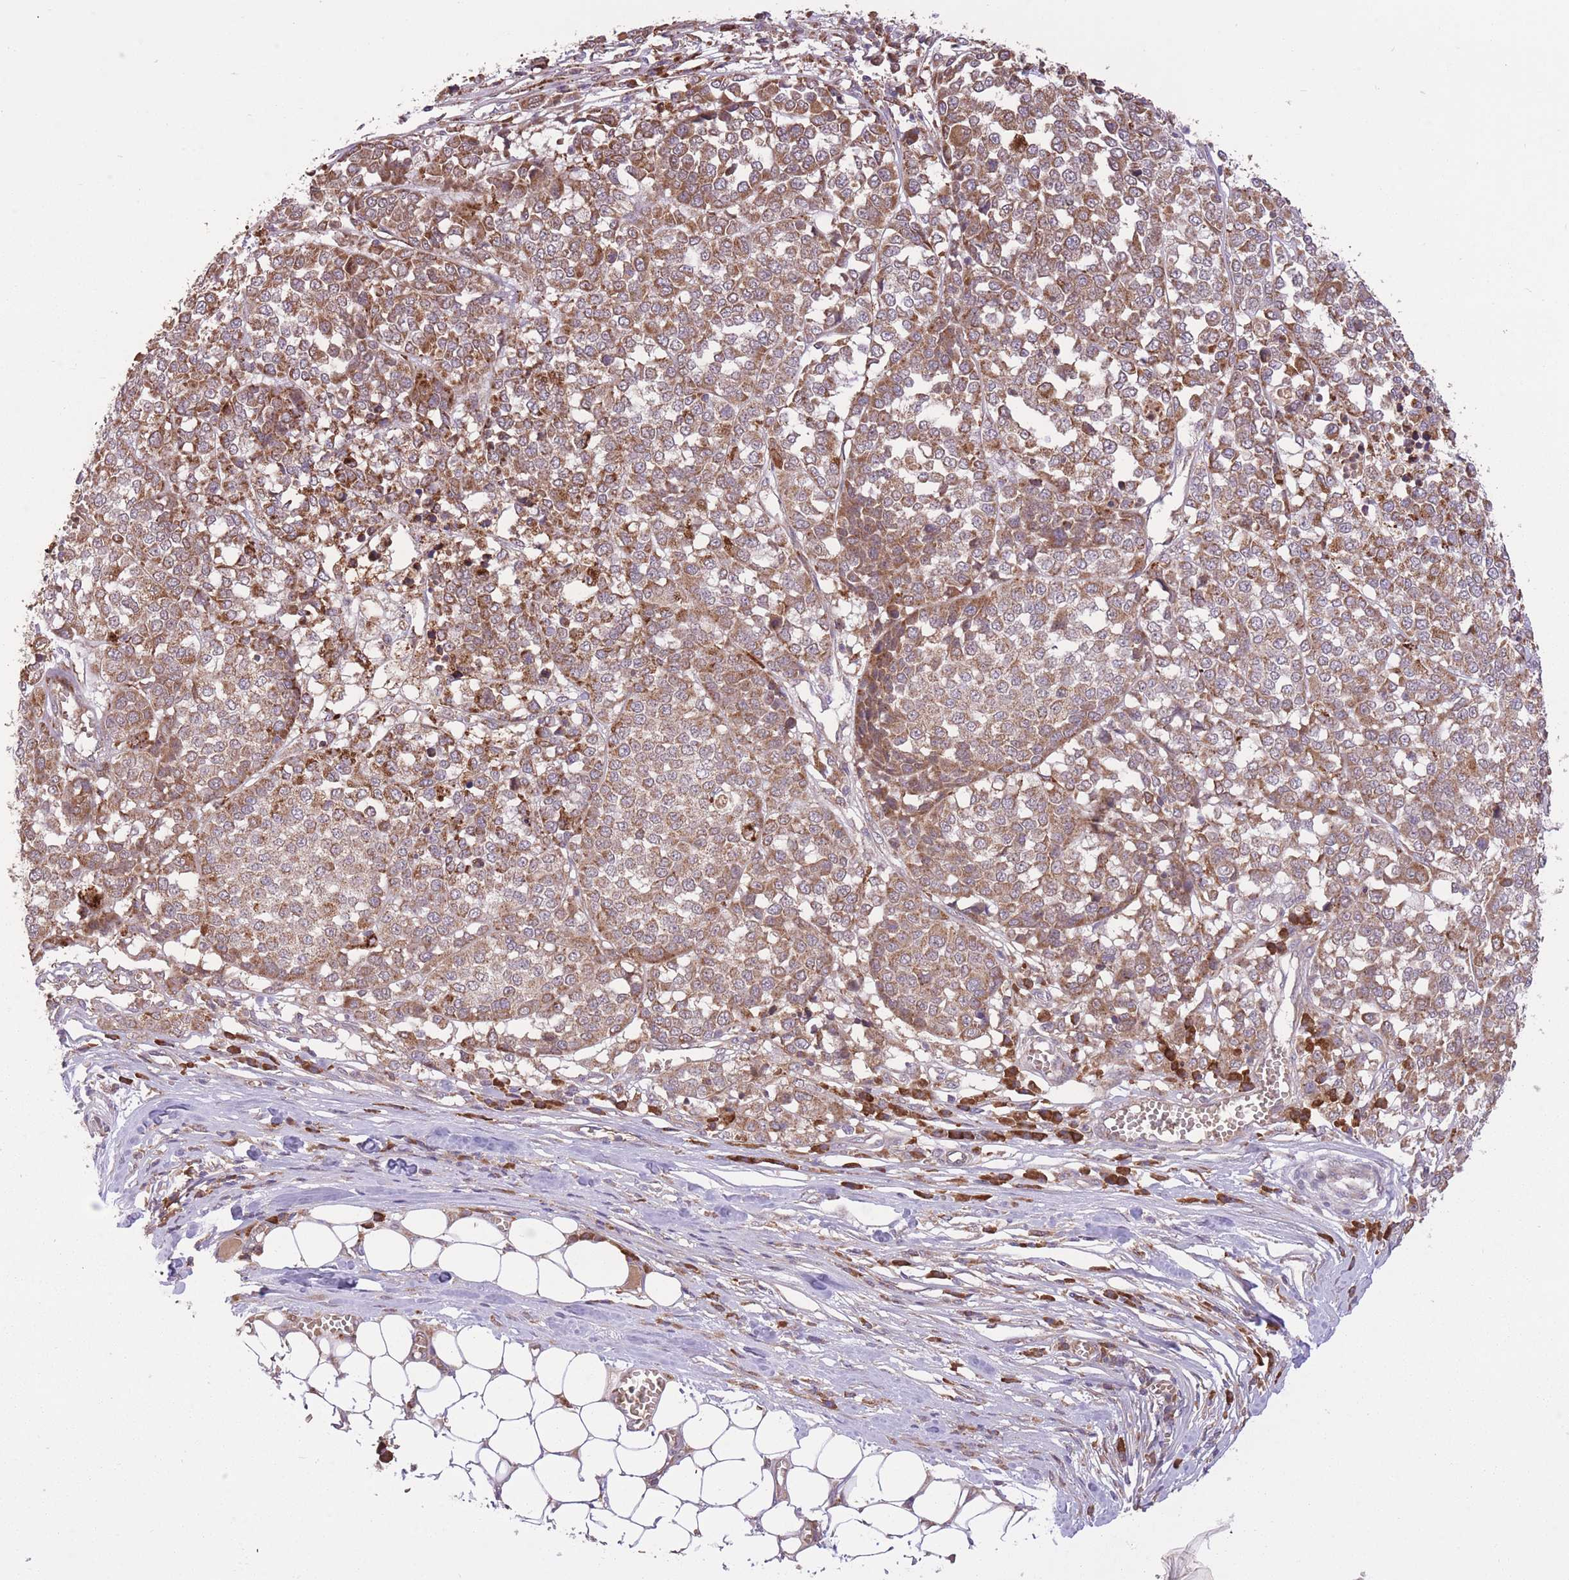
{"staining": {"intensity": "moderate", "quantity": ">75%", "location": "cytoplasmic/membranous"}, "tissue": "melanoma", "cell_type": "Tumor cells", "image_type": "cancer", "snomed": [{"axis": "morphology", "description": "Malignant melanoma, Metastatic site"}, {"axis": "topography", "description": "Lymph node"}], "caption": "About >75% of tumor cells in human melanoma reveal moderate cytoplasmic/membranous protein expression as visualized by brown immunohistochemical staining.", "gene": "POLR3F", "patient": {"sex": "male", "age": 44}}